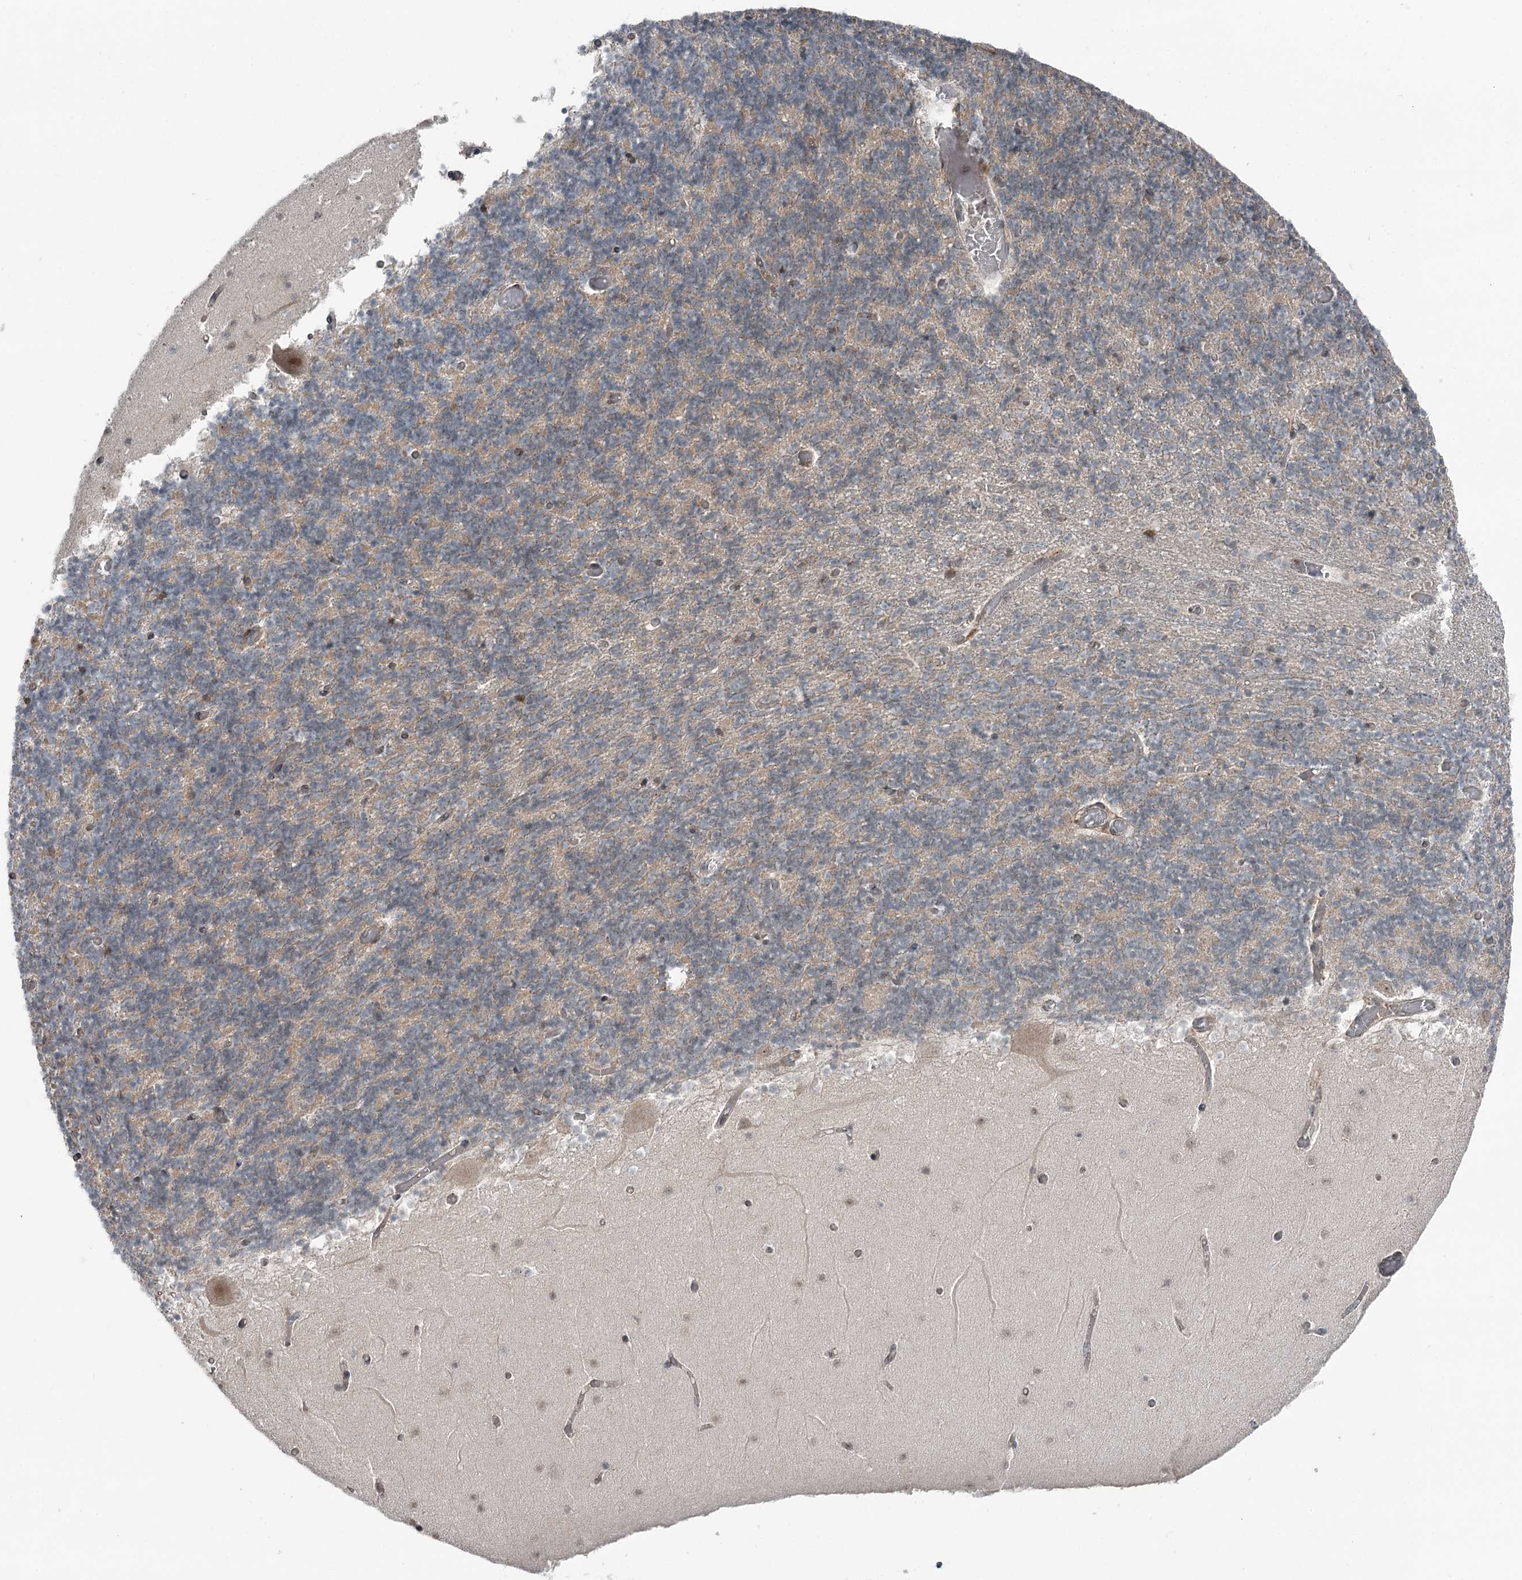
{"staining": {"intensity": "weak", "quantity": "25%-75%", "location": "cytoplasmic/membranous"}, "tissue": "cerebellum", "cell_type": "Cells in granular layer", "image_type": "normal", "snomed": [{"axis": "morphology", "description": "Normal tissue, NOS"}, {"axis": "topography", "description": "Cerebellum"}], "caption": "About 25%-75% of cells in granular layer in unremarkable cerebellum display weak cytoplasmic/membranous protein positivity as visualized by brown immunohistochemical staining.", "gene": "EXOSC1", "patient": {"sex": "female", "age": 28}}